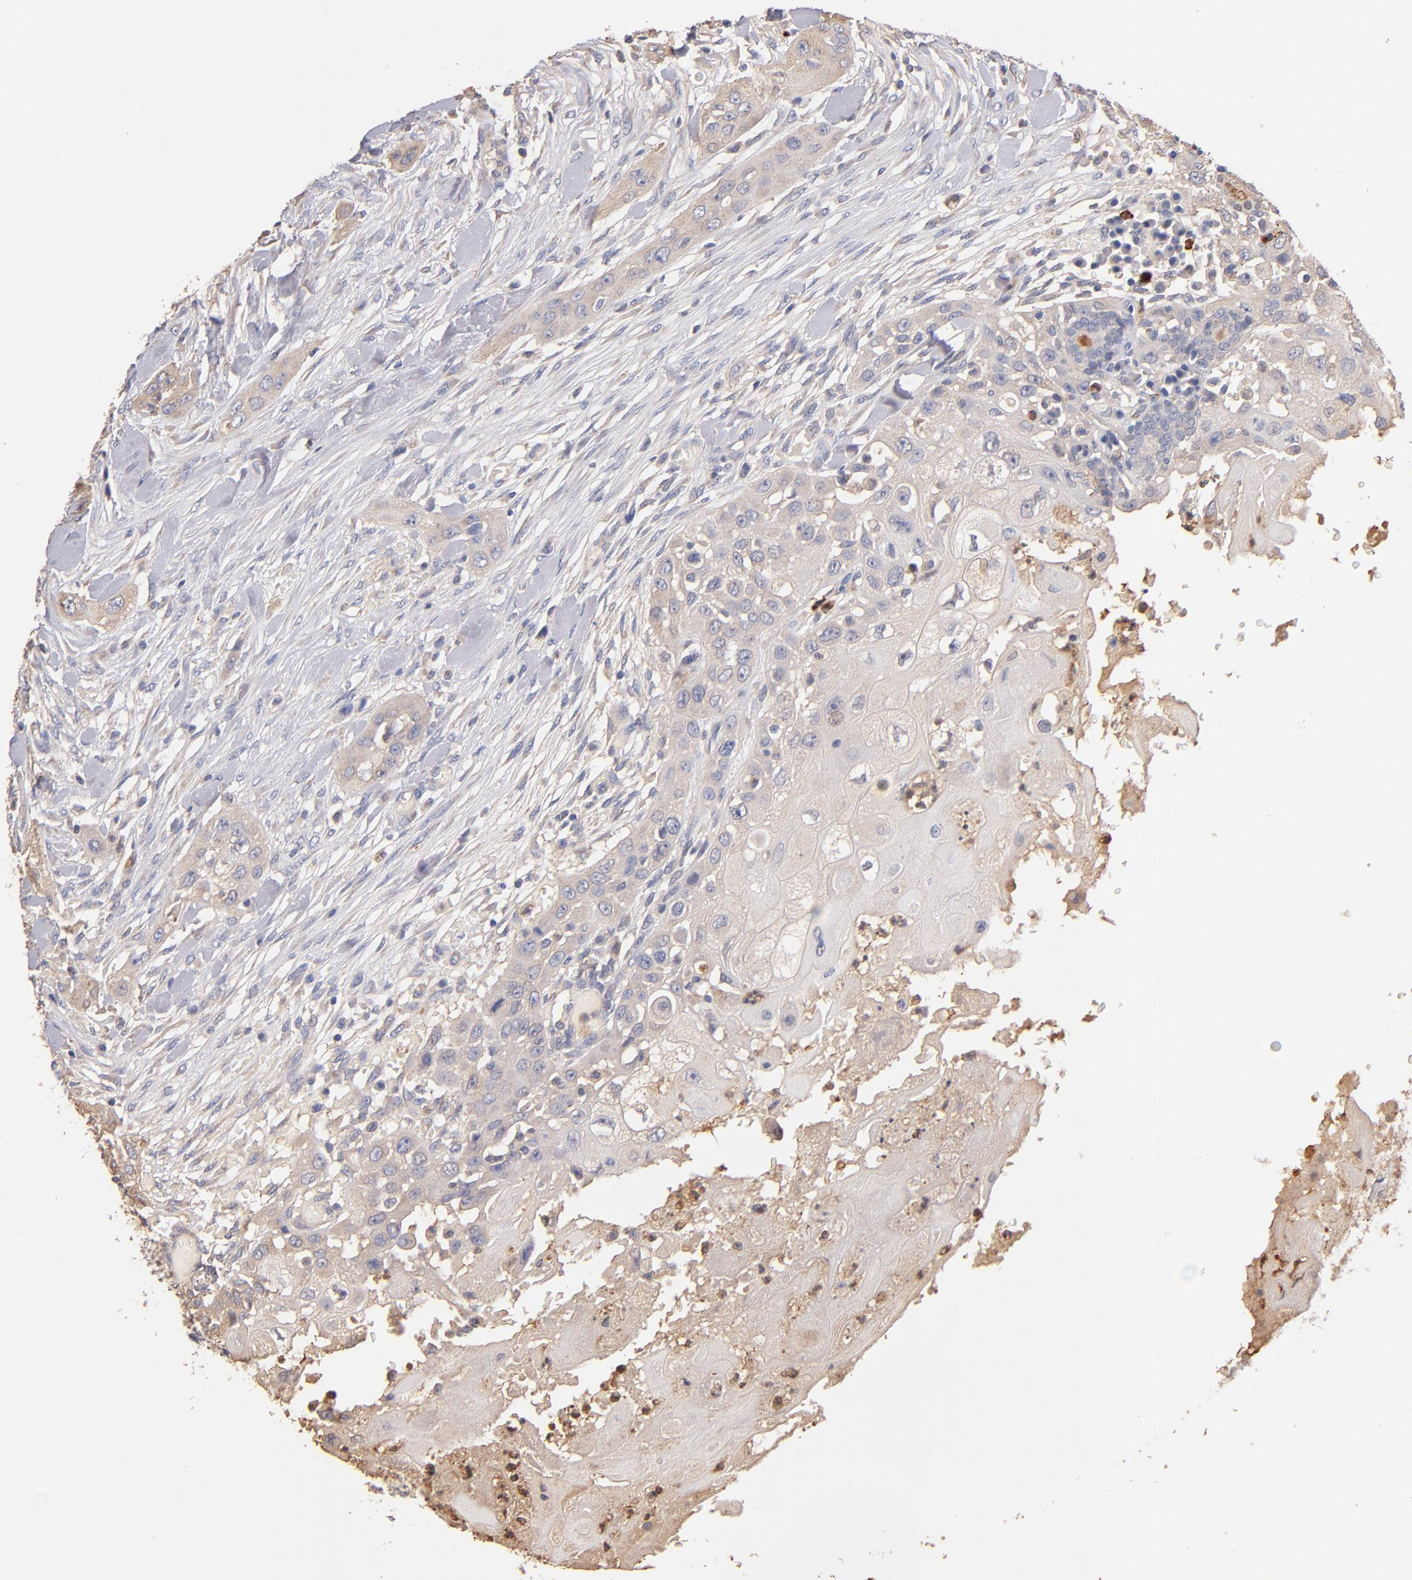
{"staining": {"intensity": "weak", "quantity": "25%-75%", "location": "cytoplasmic/membranous"}, "tissue": "head and neck cancer", "cell_type": "Tumor cells", "image_type": "cancer", "snomed": [{"axis": "morphology", "description": "Neoplasm, malignant, NOS"}, {"axis": "topography", "description": "Salivary gland"}, {"axis": "topography", "description": "Head-Neck"}], "caption": "Head and neck cancer stained with a protein marker shows weak staining in tumor cells.", "gene": "RO60", "patient": {"sex": "male", "age": 43}}